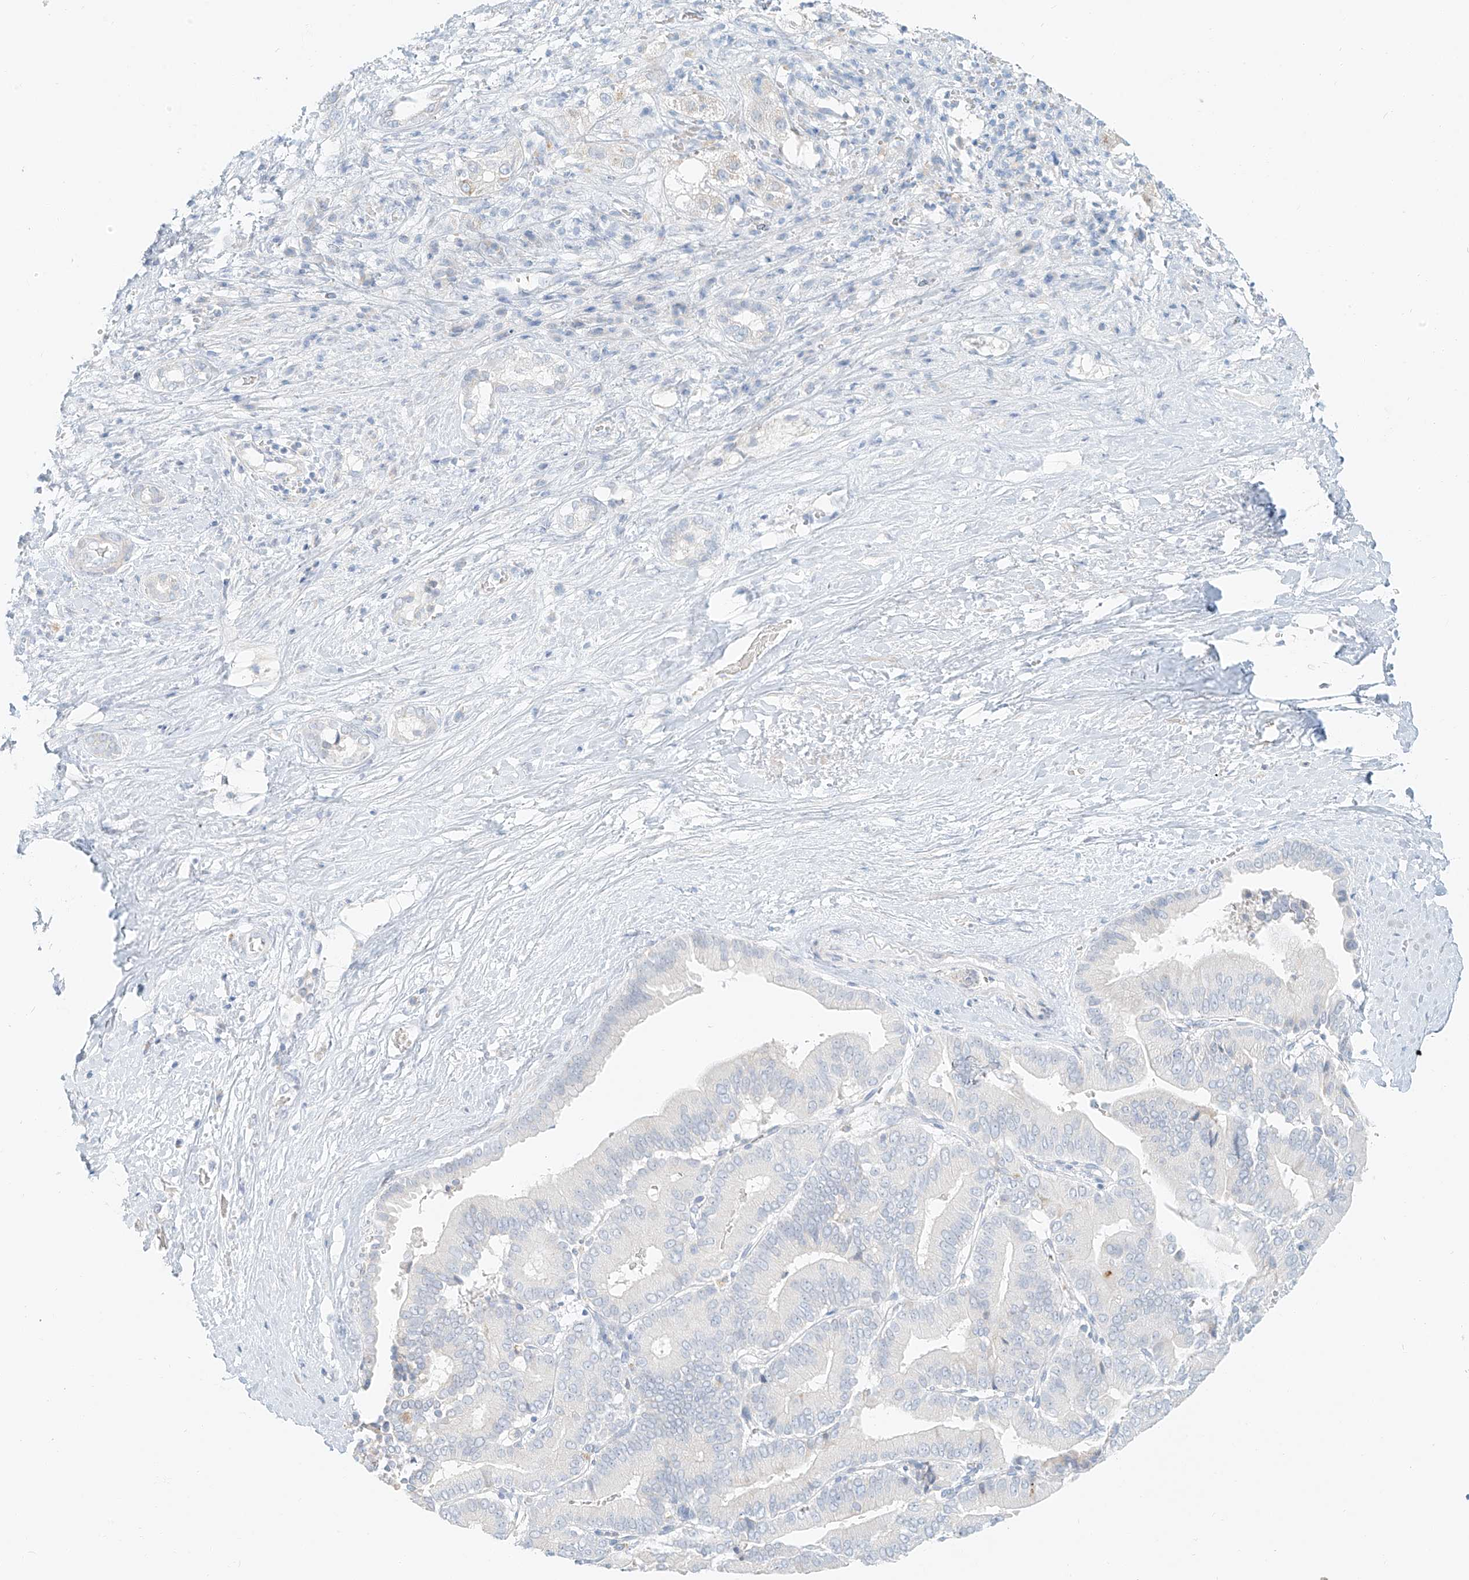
{"staining": {"intensity": "negative", "quantity": "none", "location": "none"}, "tissue": "liver cancer", "cell_type": "Tumor cells", "image_type": "cancer", "snomed": [{"axis": "morphology", "description": "Cholangiocarcinoma"}, {"axis": "topography", "description": "Liver"}], "caption": "A high-resolution histopathology image shows immunohistochemistry (IHC) staining of liver cancer, which exhibits no significant expression in tumor cells.", "gene": "PGC", "patient": {"sex": "female", "age": 75}}